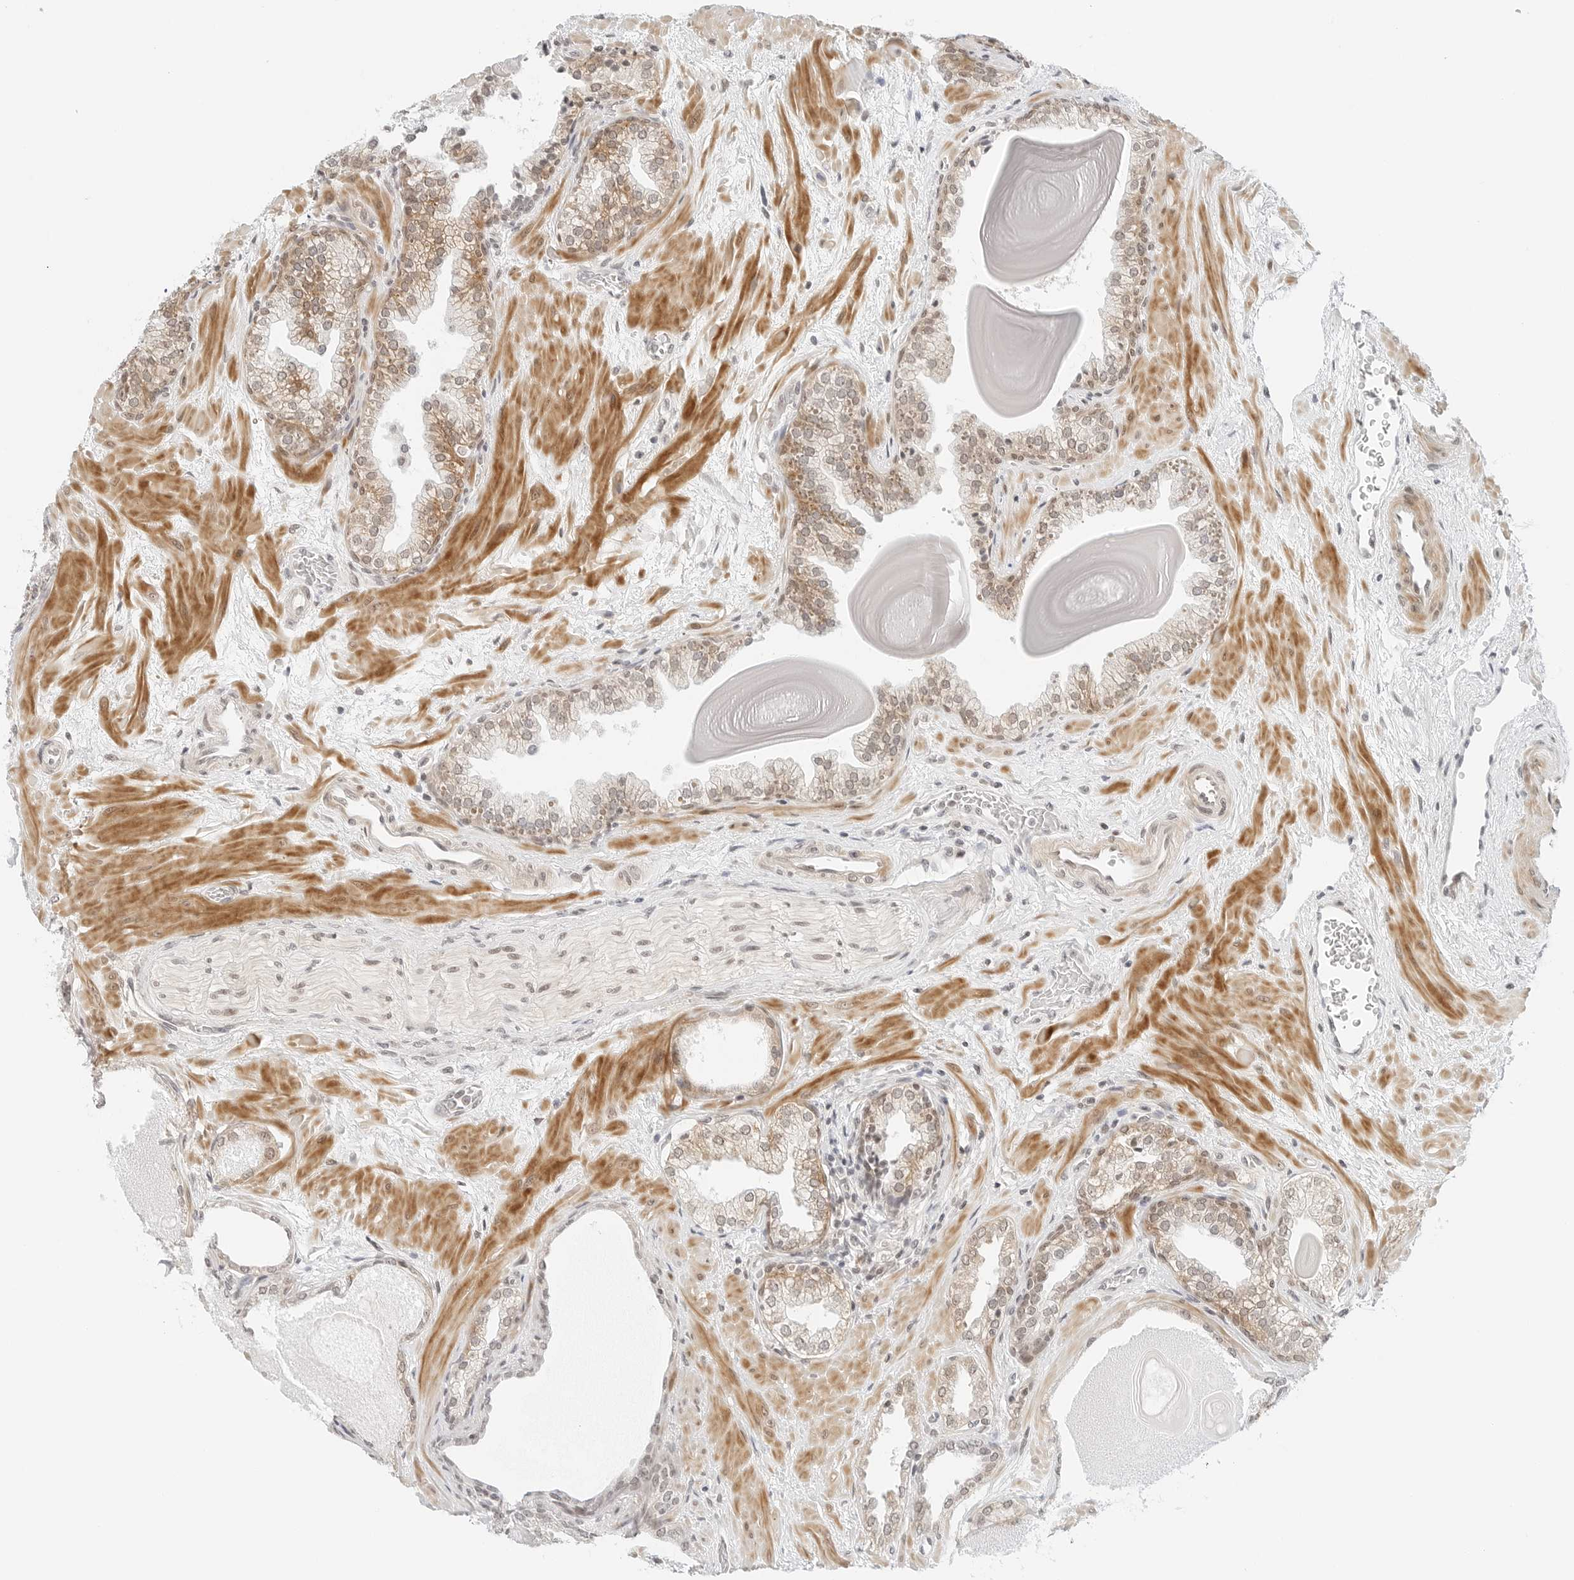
{"staining": {"intensity": "moderate", "quantity": "<25%", "location": "cytoplasmic/membranous,nuclear"}, "tissue": "prostate", "cell_type": "Glandular cells", "image_type": "normal", "snomed": [{"axis": "morphology", "description": "Normal tissue, NOS"}, {"axis": "topography", "description": "Prostate"}], "caption": "Prostate stained with IHC reveals moderate cytoplasmic/membranous,nuclear staining in about <25% of glandular cells. (Brightfield microscopy of DAB IHC at high magnification).", "gene": "NEO1", "patient": {"sex": "male", "age": 48}}